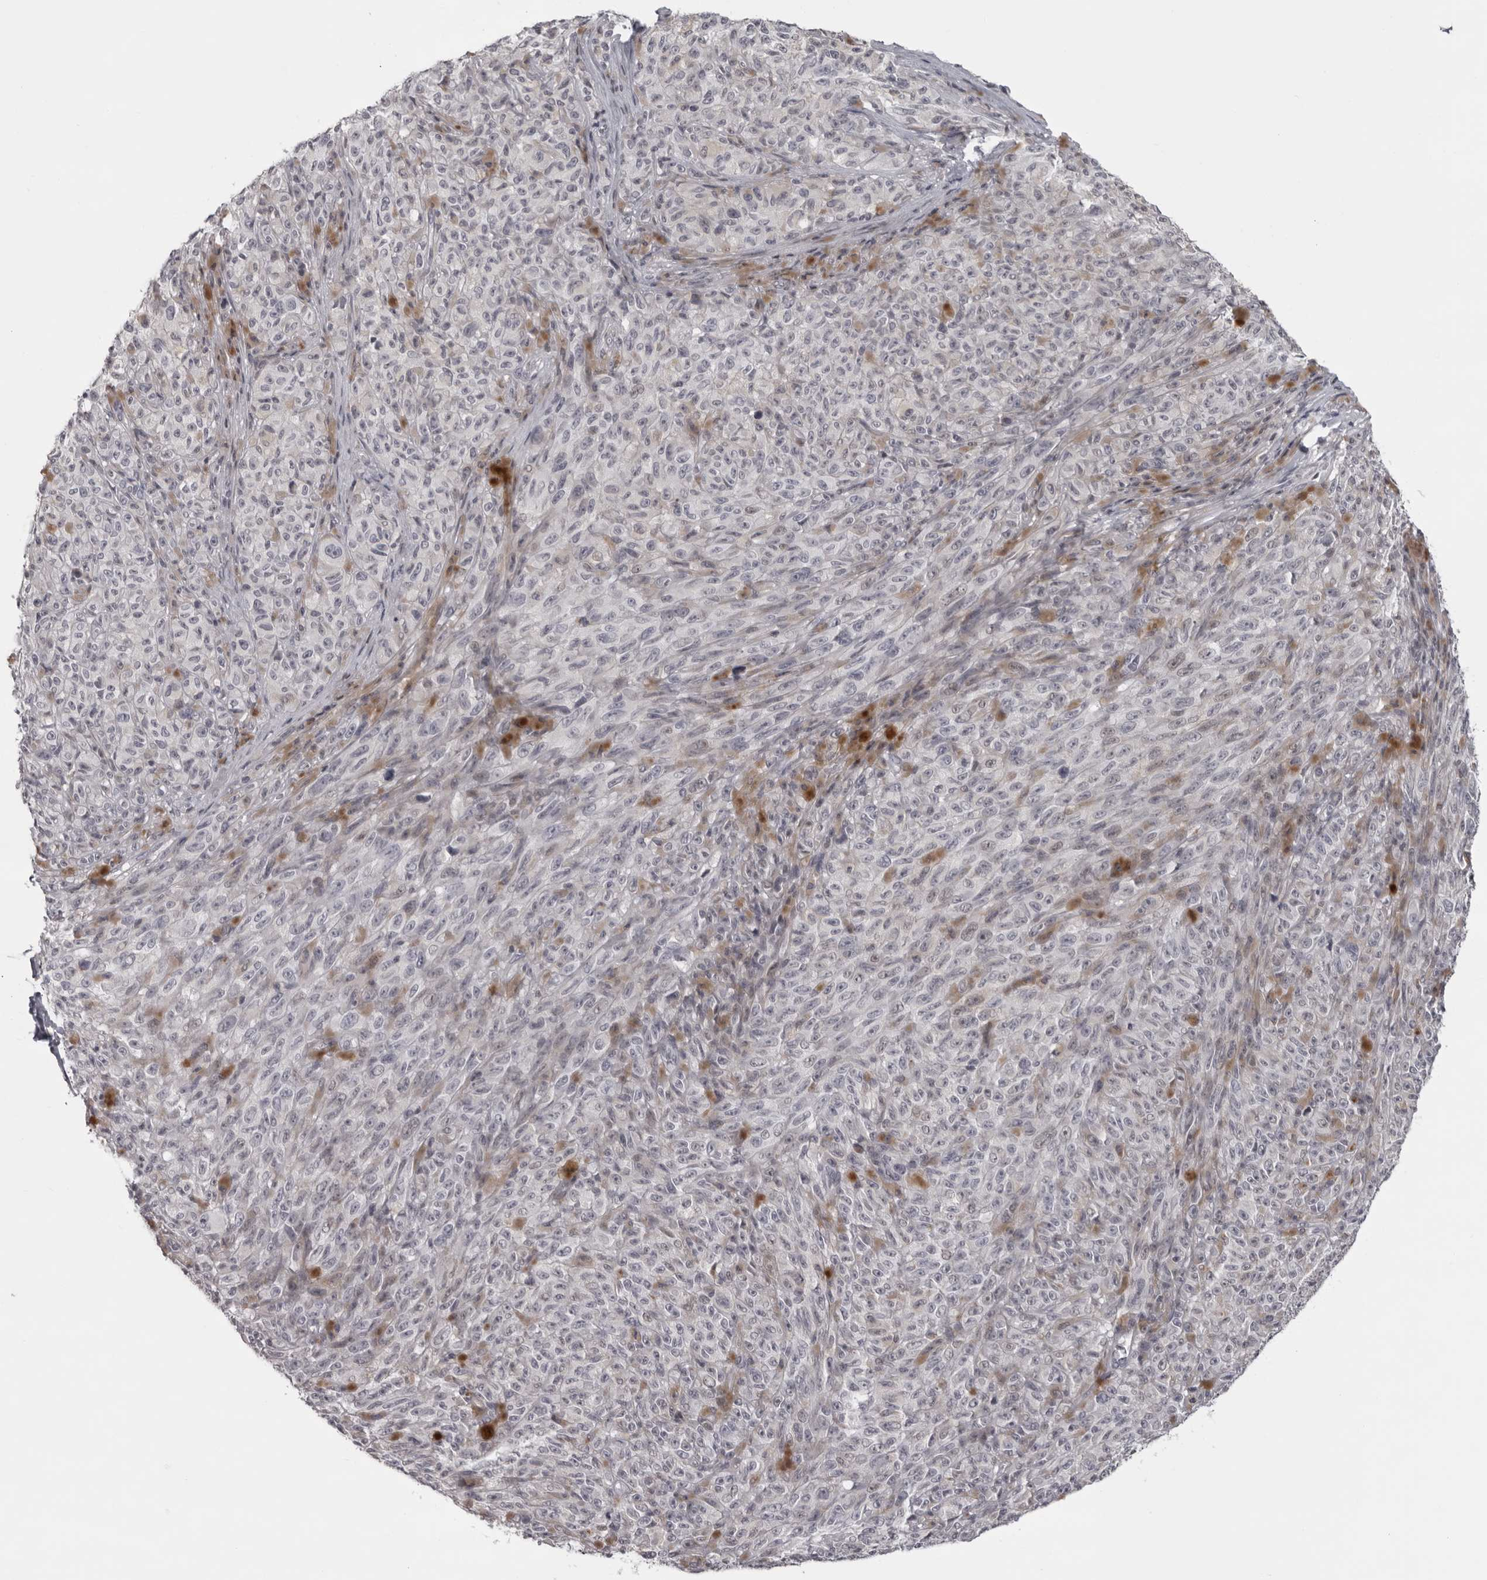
{"staining": {"intensity": "negative", "quantity": "none", "location": "none"}, "tissue": "melanoma", "cell_type": "Tumor cells", "image_type": "cancer", "snomed": [{"axis": "morphology", "description": "Malignant melanoma, NOS"}, {"axis": "topography", "description": "Skin"}], "caption": "This is an IHC image of human malignant melanoma. There is no expression in tumor cells.", "gene": "NUDT18", "patient": {"sex": "female", "age": 82}}